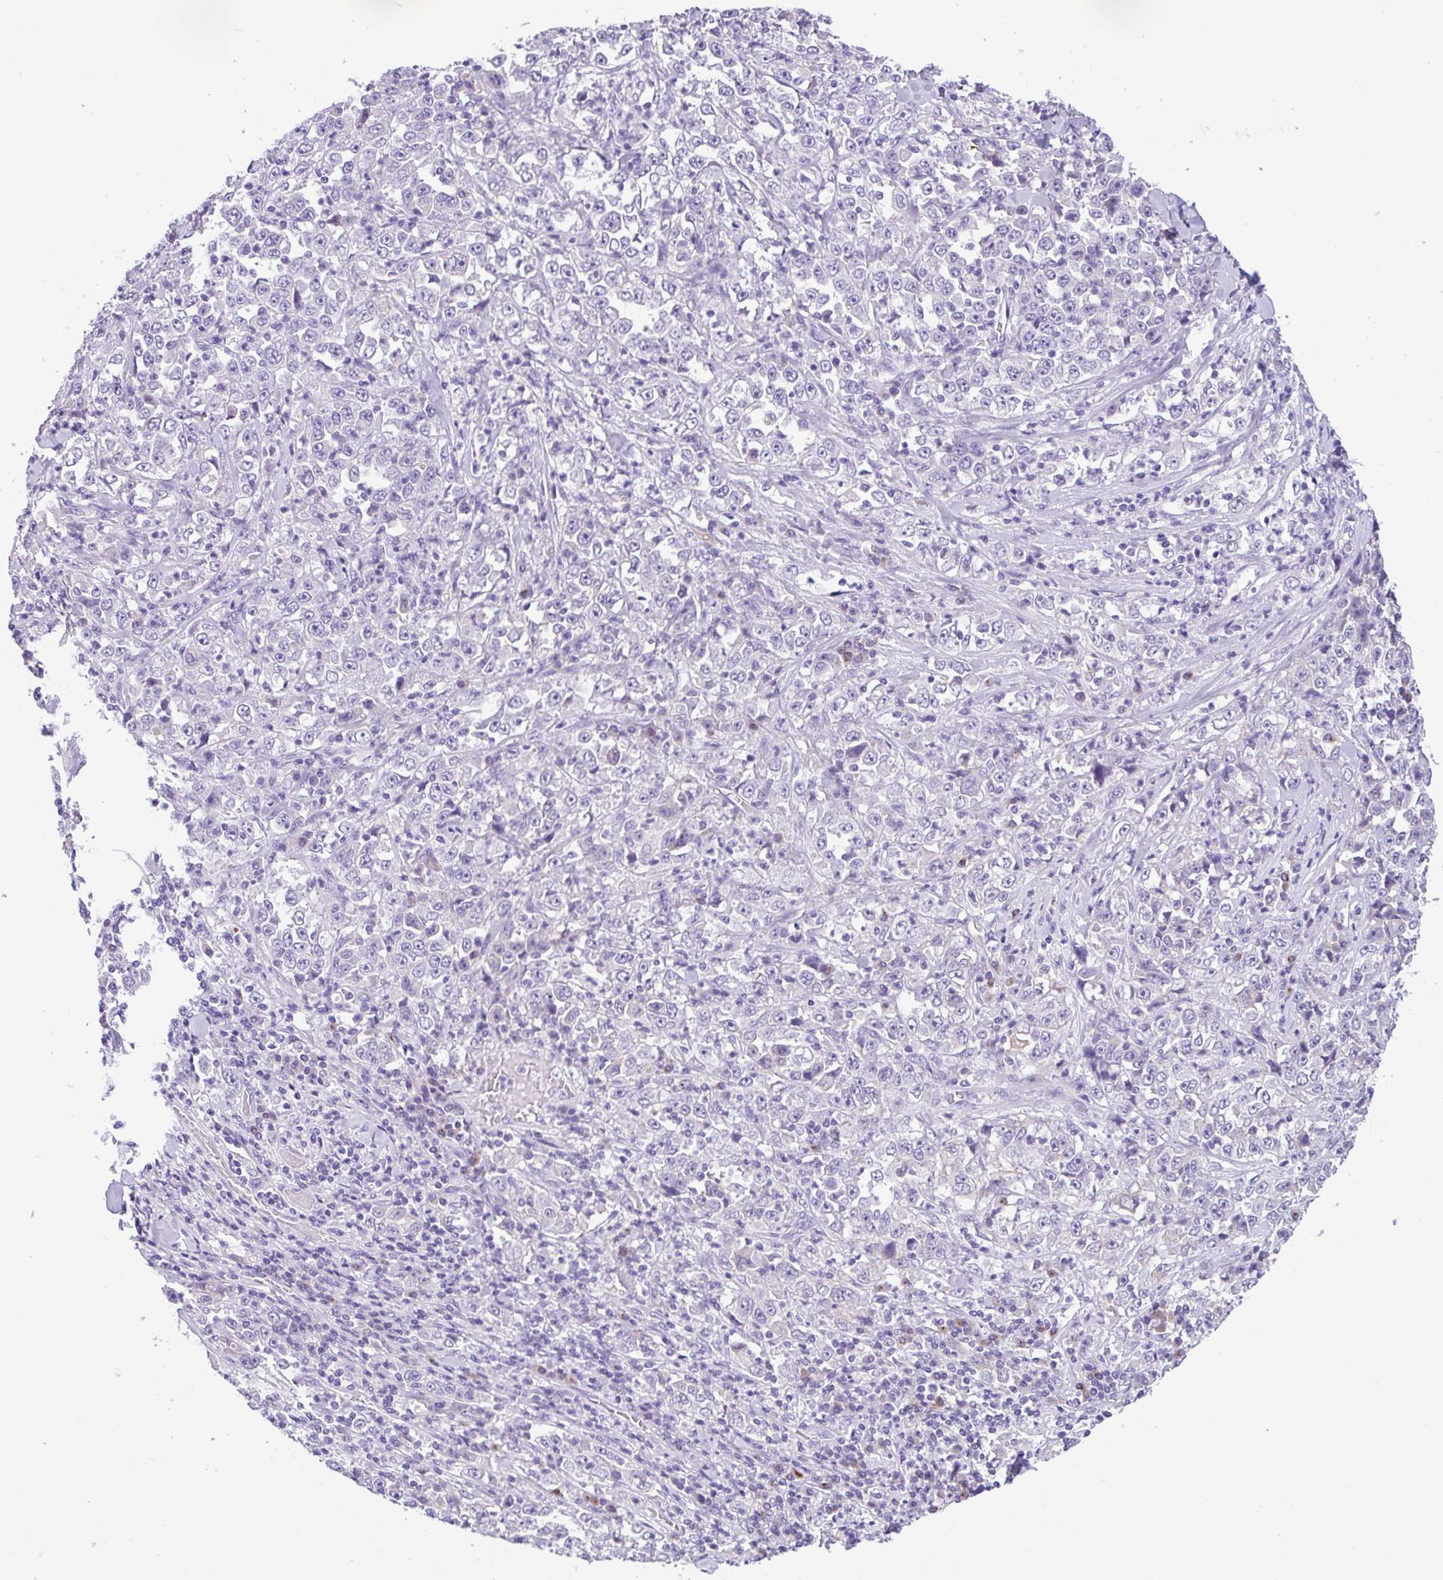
{"staining": {"intensity": "negative", "quantity": "none", "location": "none"}, "tissue": "stomach cancer", "cell_type": "Tumor cells", "image_type": "cancer", "snomed": [{"axis": "morphology", "description": "Normal tissue, NOS"}, {"axis": "morphology", "description": "Adenocarcinoma, NOS"}, {"axis": "topography", "description": "Stomach, upper"}, {"axis": "topography", "description": "Stomach"}], "caption": "Immunohistochemistry (IHC) of human stomach cancer (adenocarcinoma) reveals no staining in tumor cells. (Immunohistochemistry (IHC), brightfield microscopy, high magnification).", "gene": "FBXL20", "patient": {"sex": "male", "age": 59}}